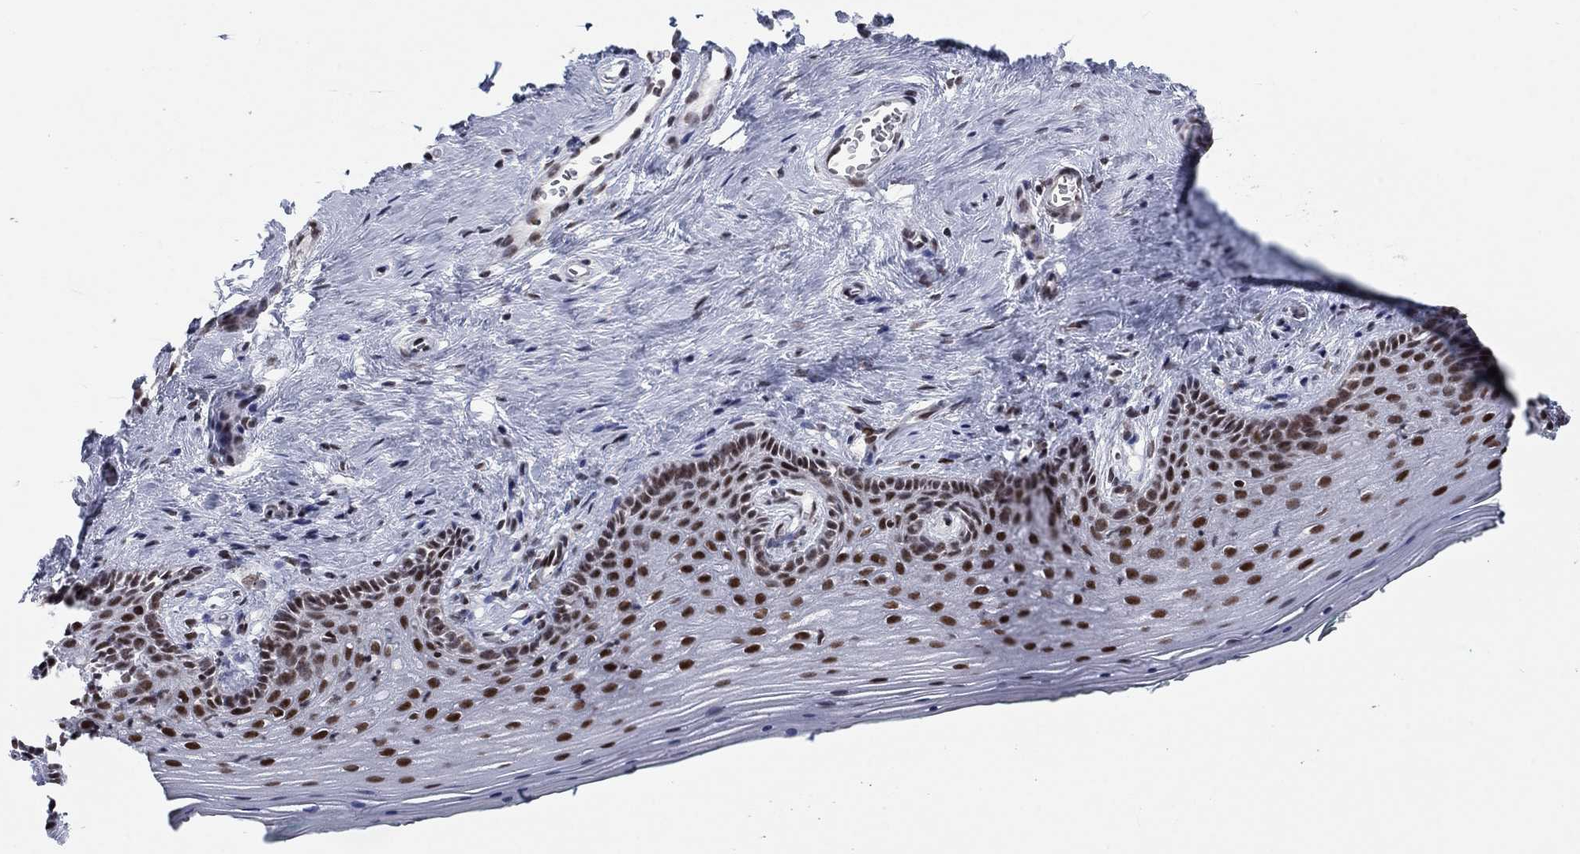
{"staining": {"intensity": "strong", "quantity": ">75%", "location": "nuclear"}, "tissue": "vagina", "cell_type": "Squamous epithelial cells", "image_type": "normal", "snomed": [{"axis": "morphology", "description": "Normal tissue, NOS"}, {"axis": "topography", "description": "Vagina"}], "caption": "Immunohistochemistry (IHC) of unremarkable human vagina demonstrates high levels of strong nuclear staining in approximately >75% of squamous epithelial cells.", "gene": "FYTTD1", "patient": {"sex": "female", "age": 45}}